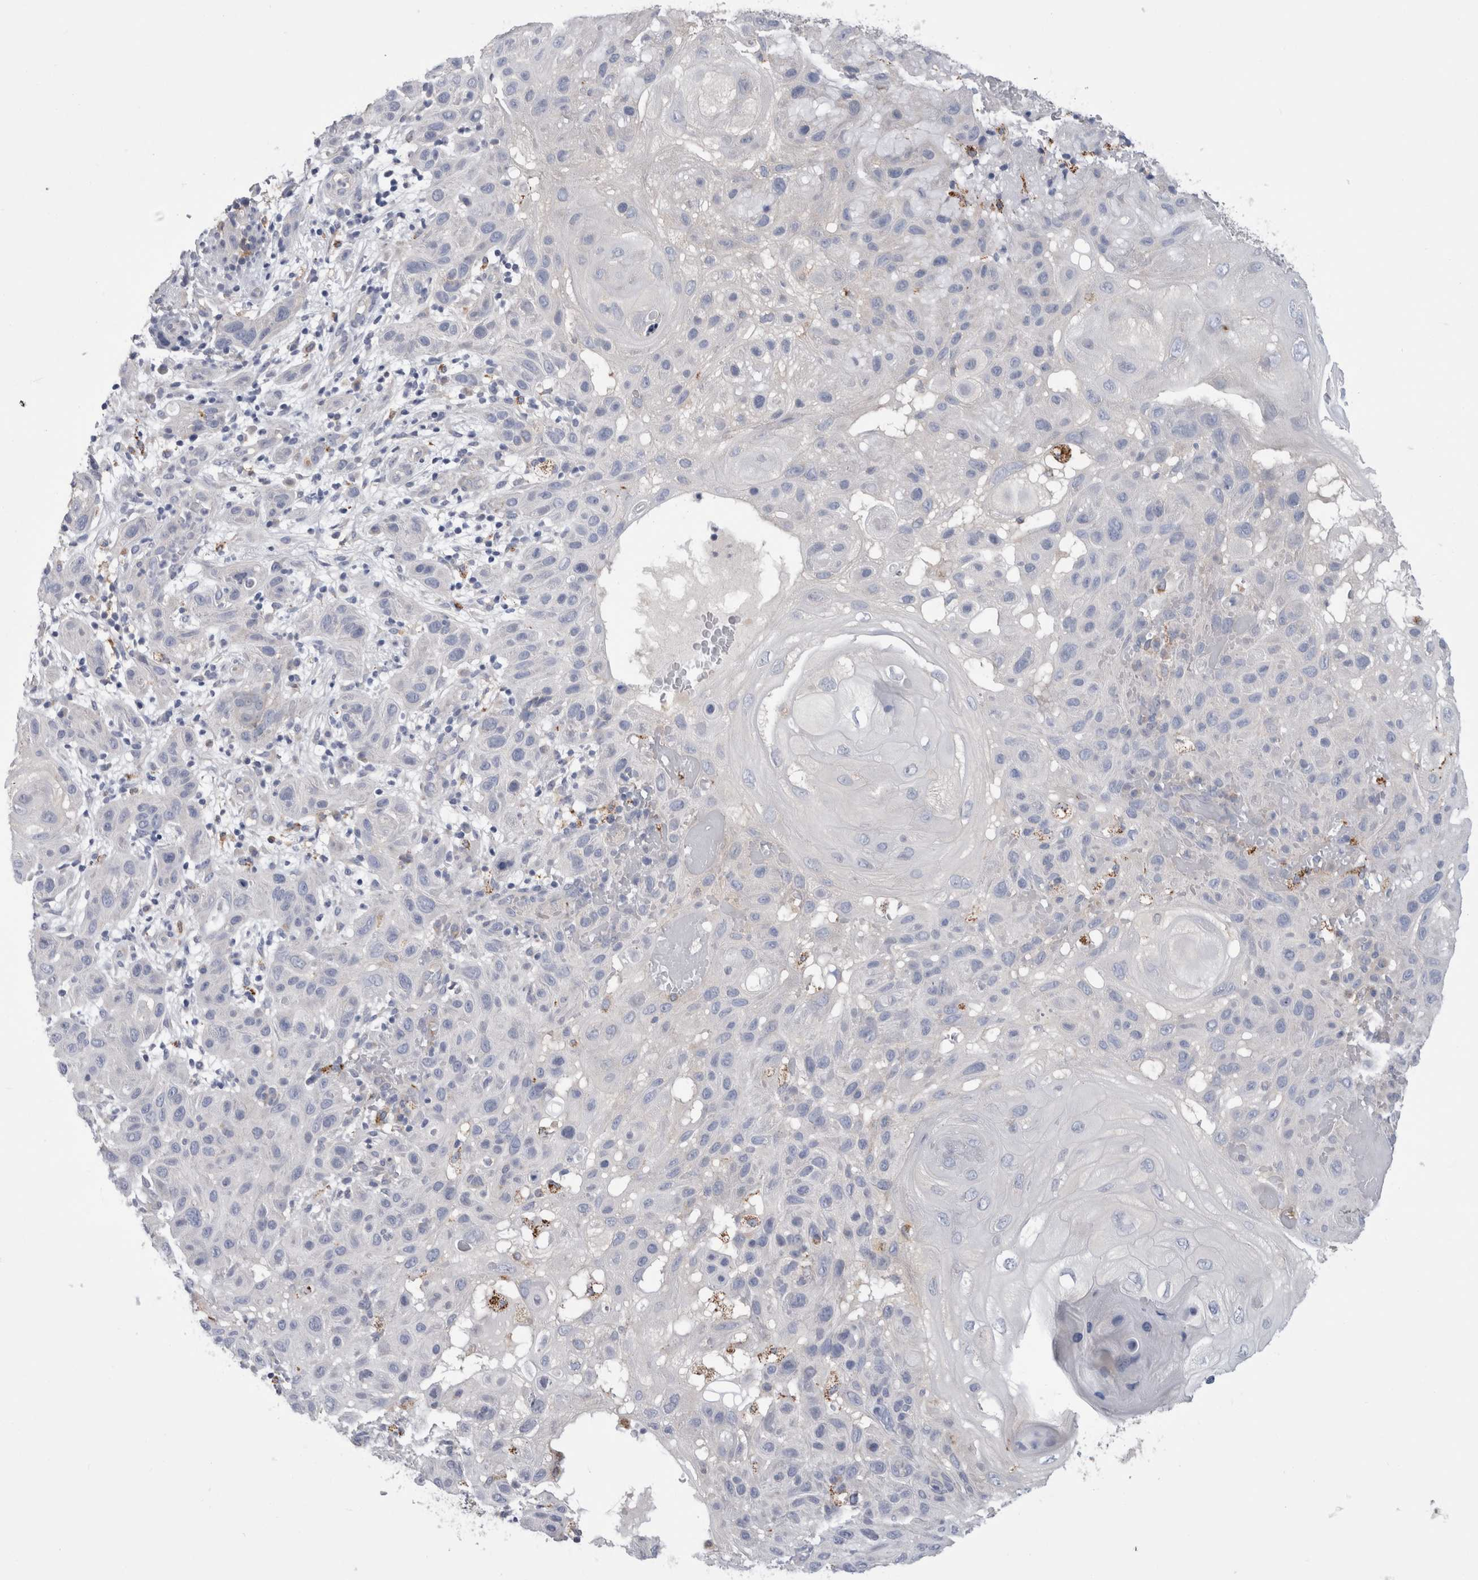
{"staining": {"intensity": "negative", "quantity": "none", "location": "none"}, "tissue": "skin cancer", "cell_type": "Tumor cells", "image_type": "cancer", "snomed": [{"axis": "morphology", "description": "Normal tissue, NOS"}, {"axis": "morphology", "description": "Squamous cell carcinoma, NOS"}, {"axis": "topography", "description": "Skin"}], "caption": "Immunohistochemical staining of human skin cancer (squamous cell carcinoma) displays no significant expression in tumor cells.", "gene": "GATM", "patient": {"sex": "female", "age": 96}}